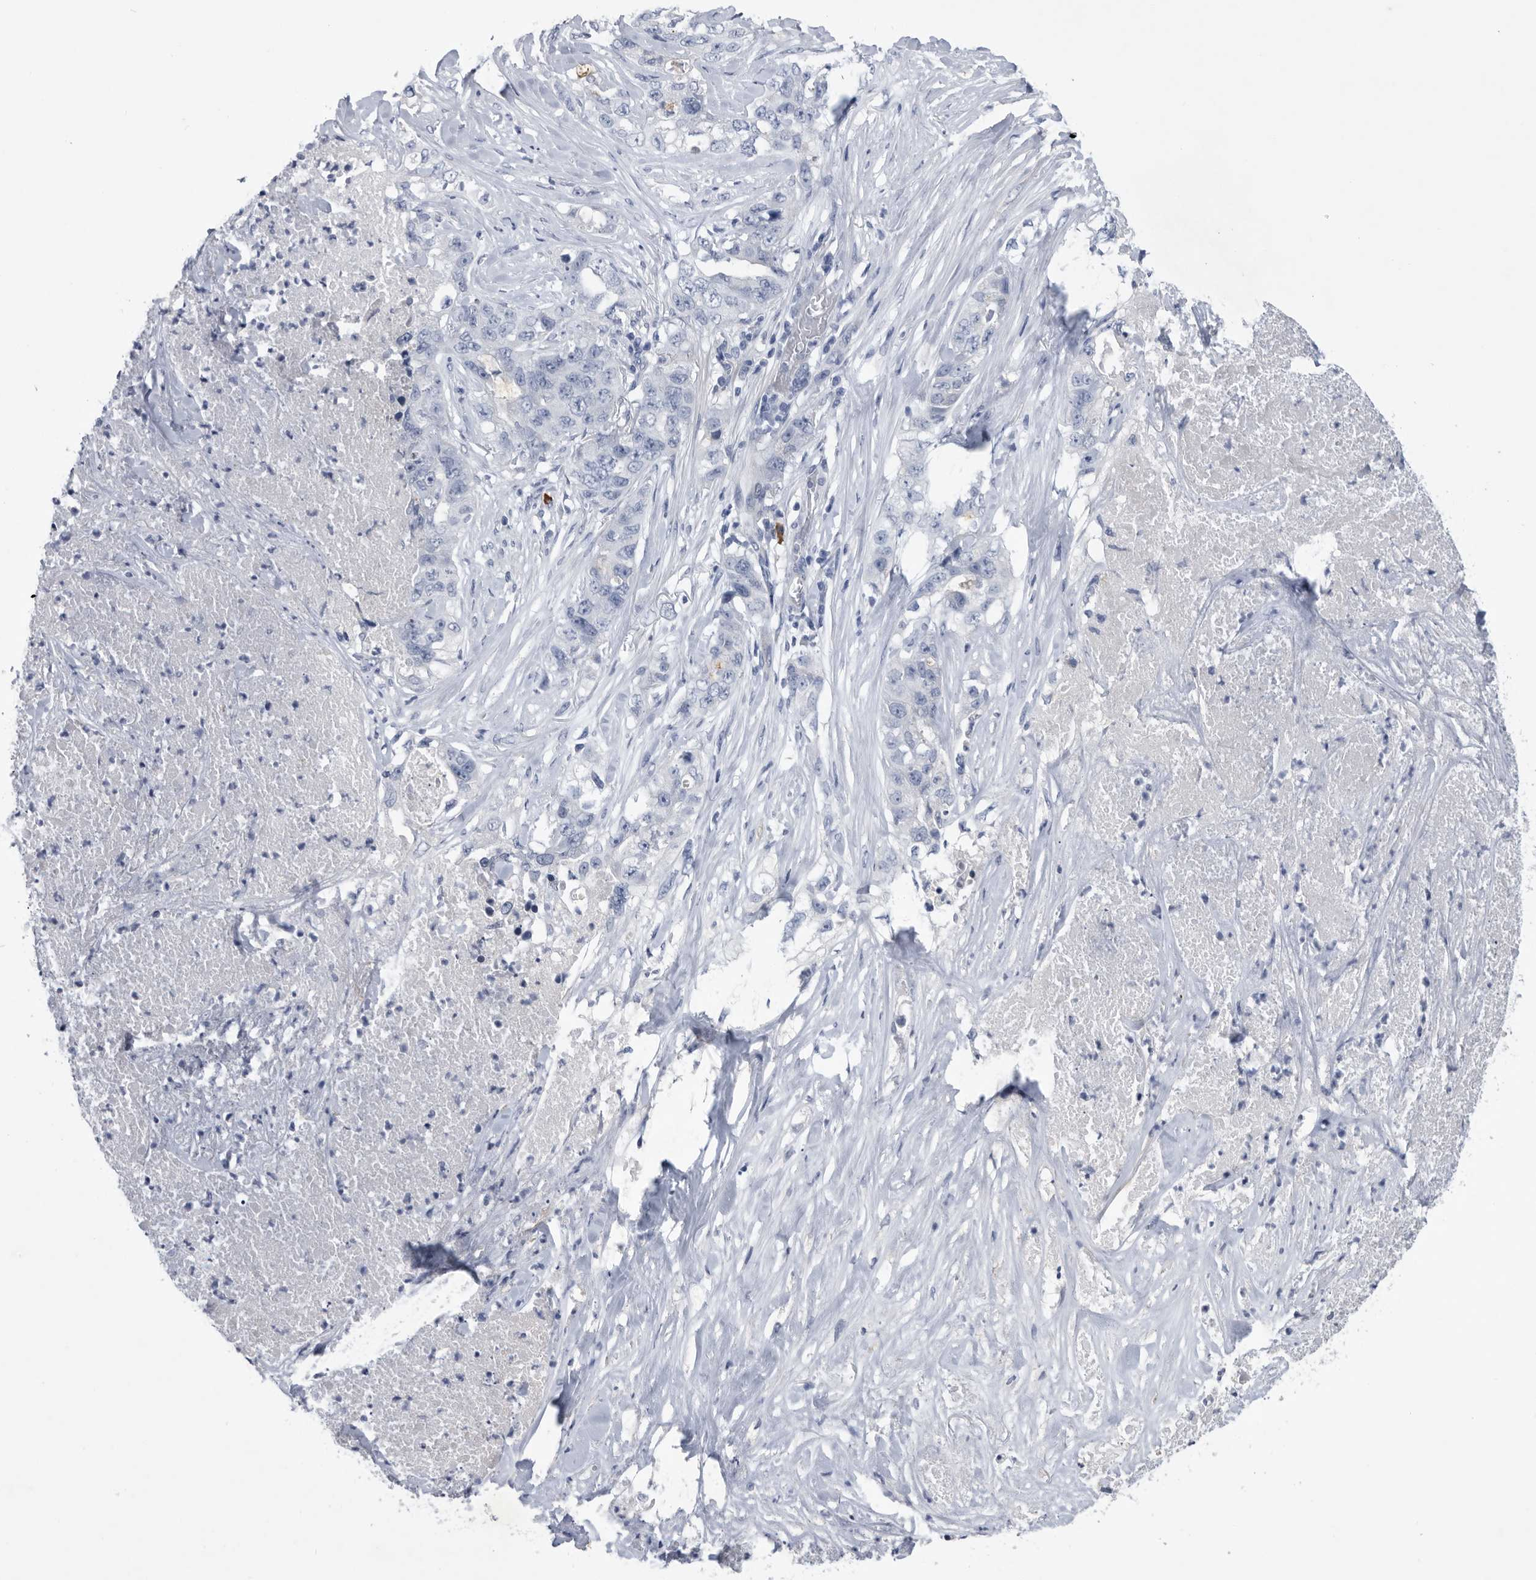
{"staining": {"intensity": "negative", "quantity": "none", "location": "none"}, "tissue": "lung cancer", "cell_type": "Tumor cells", "image_type": "cancer", "snomed": [{"axis": "morphology", "description": "Adenocarcinoma, NOS"}, {"axis": "topography", "description": "Lung"}], "caption": "Tumor cells are negative for protein expression in human lung cancer.", "gene": "BTBD6", "patient": {"sex": "female", "age": 51}}